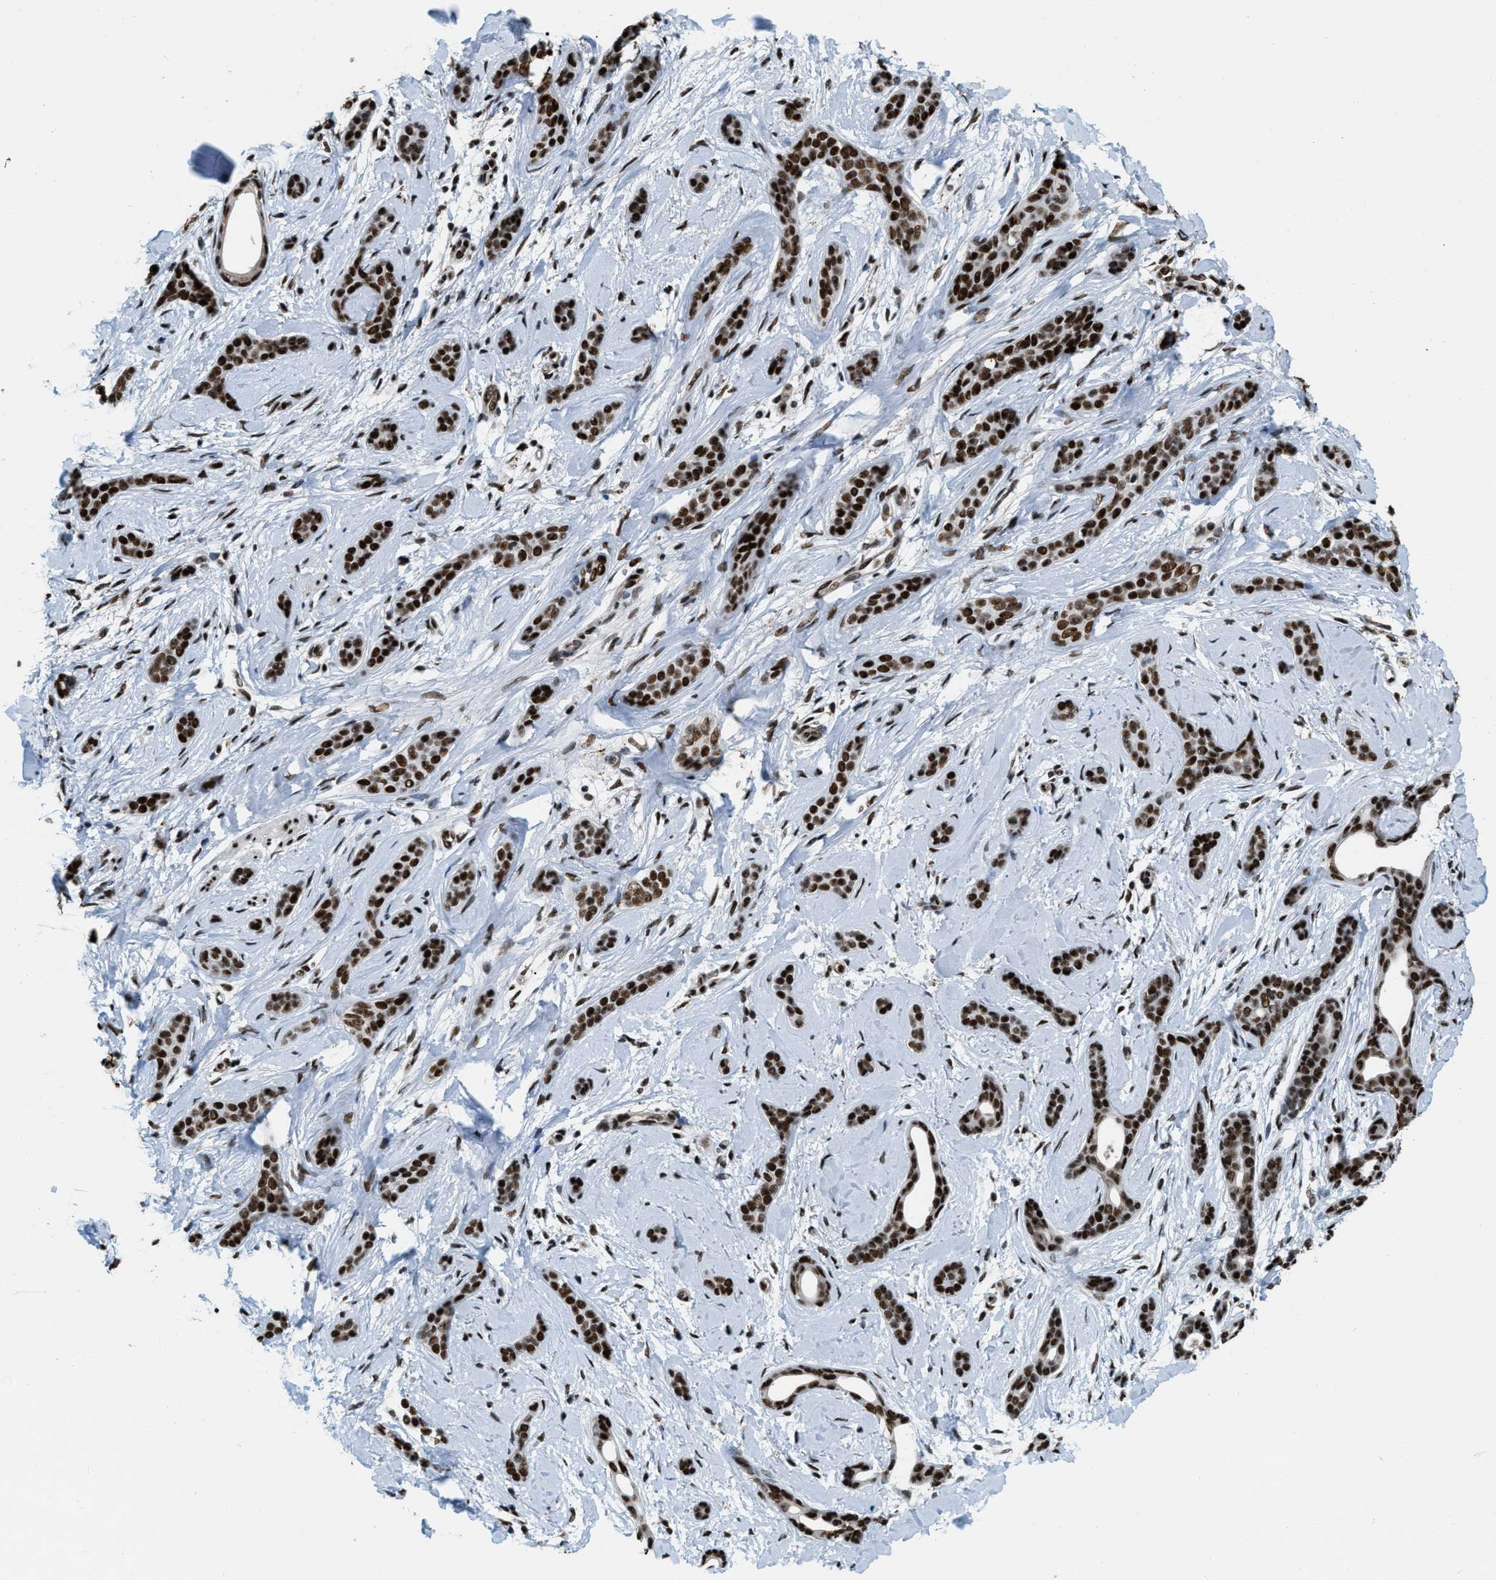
{"staining": {"intensity": "strong", "quantity": ">75%", "location": "nuclear"}, "tissue": "skin cancer", "cell_type": "Tumor cells", "image_type": "cancer", "snomed": [{"axis": "morphology", "description": "Basal cell carcinoma"}, {"axis": "morphology", "description": "Adnexal tumor, benign"}, {"axis": "topography", "description": "Skin"}], "caption": "Tumor cells exhibit strong nuclear expression in about >75% of cells in skin cancer.", "gene": "NUMA1", "patient": {"sex": "female", "age": 42}}